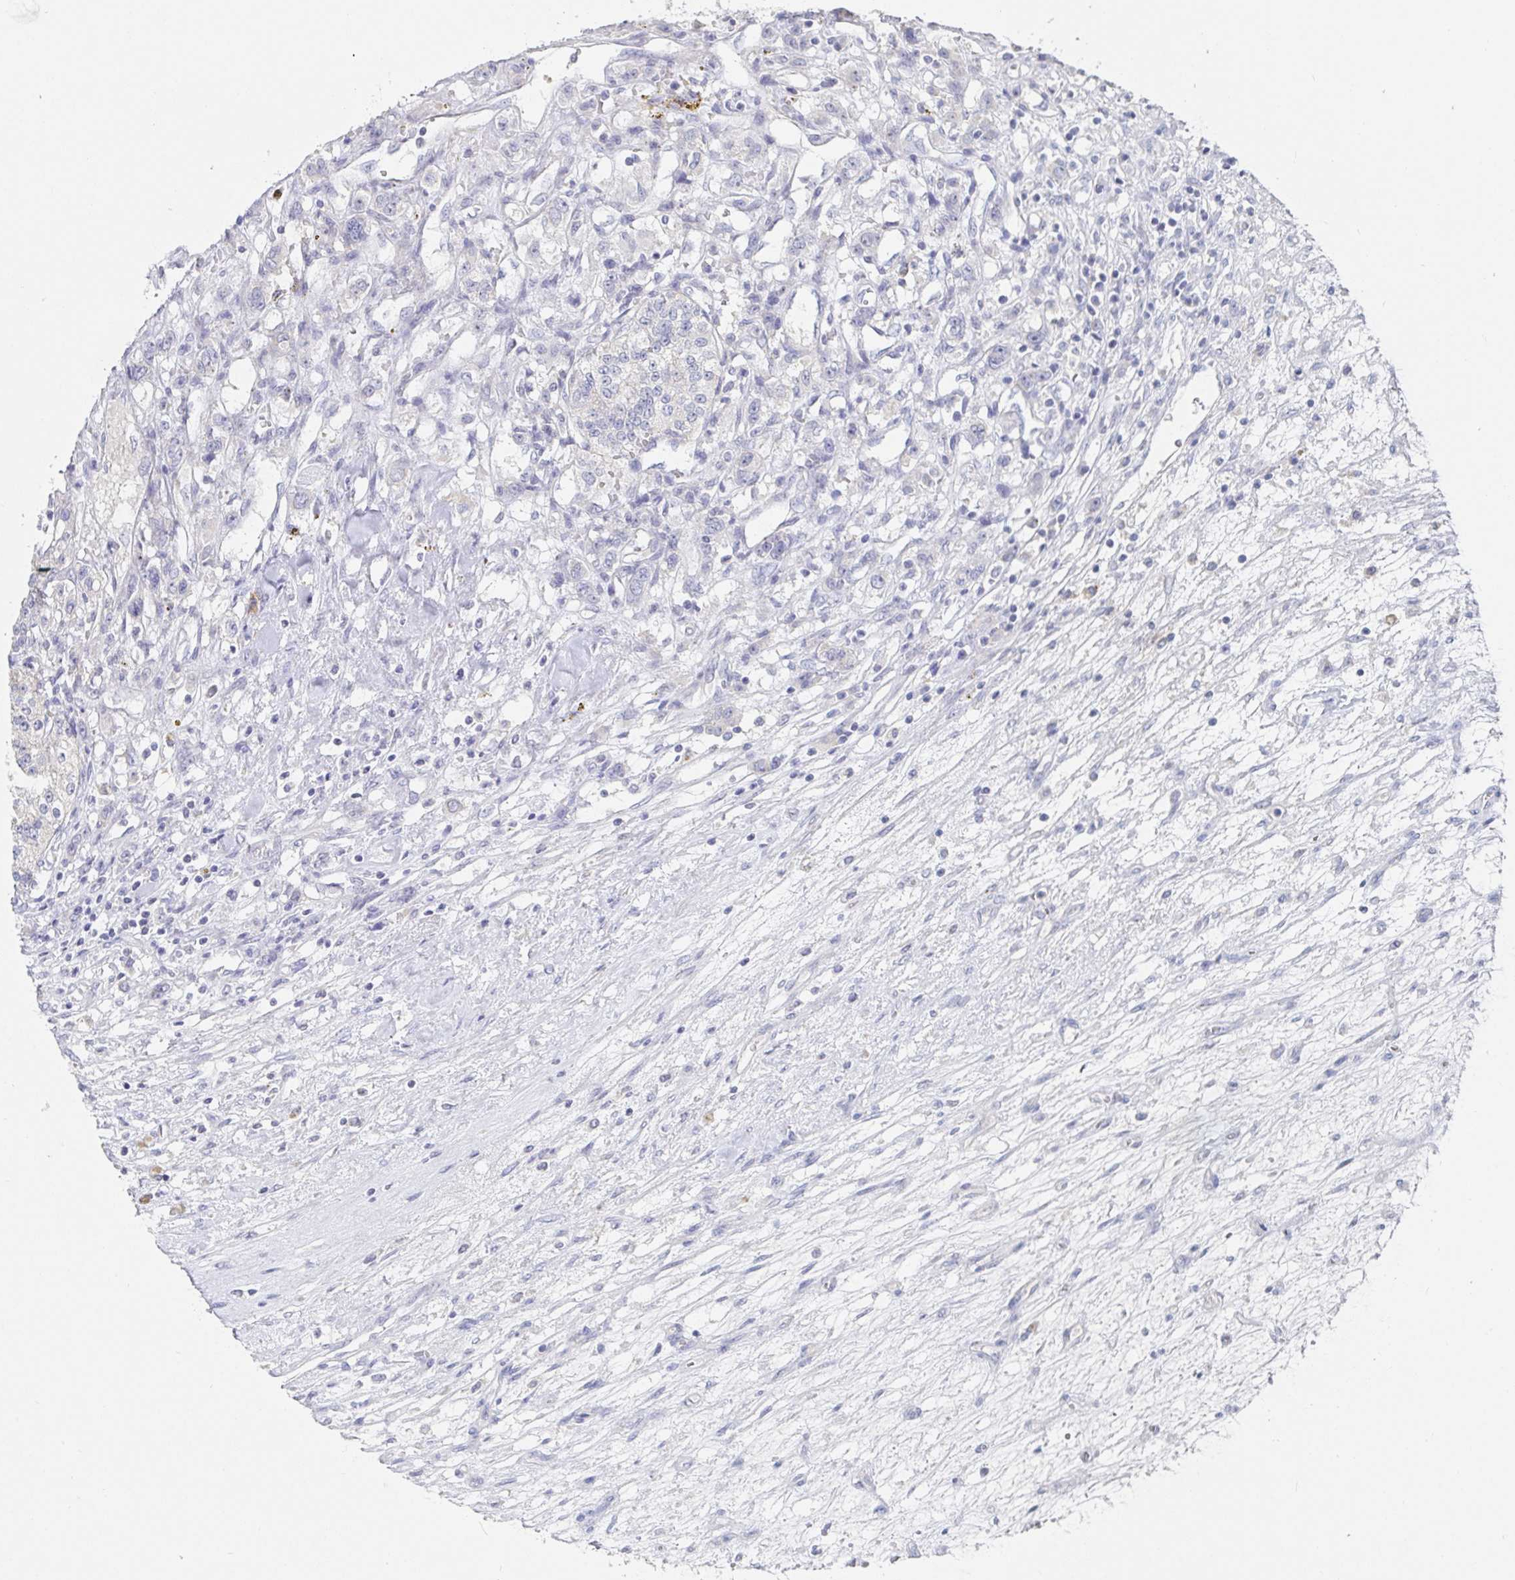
{"staining": {"intensity": "negative", "quantity": "none", "location": "none"}, "tissue": "renal cancer", "cell_type": "Tumor cells", "image_type": "cancer", "snomed": [{"axis": "morphology", "description": "Adenocarcinoma, NOS"}, {"axis": "topography", "description": "Kidney"}], "caption": "Immunohistochemical staining of human adenocarcinoma (renal) demonstrates no significant staining in tumor cells. (DAB immunohistochemistry visualized using brightfield microscopy, high magnification).", "gene": "ZNF430", "patient": {"sex": "female", "age": 63}}